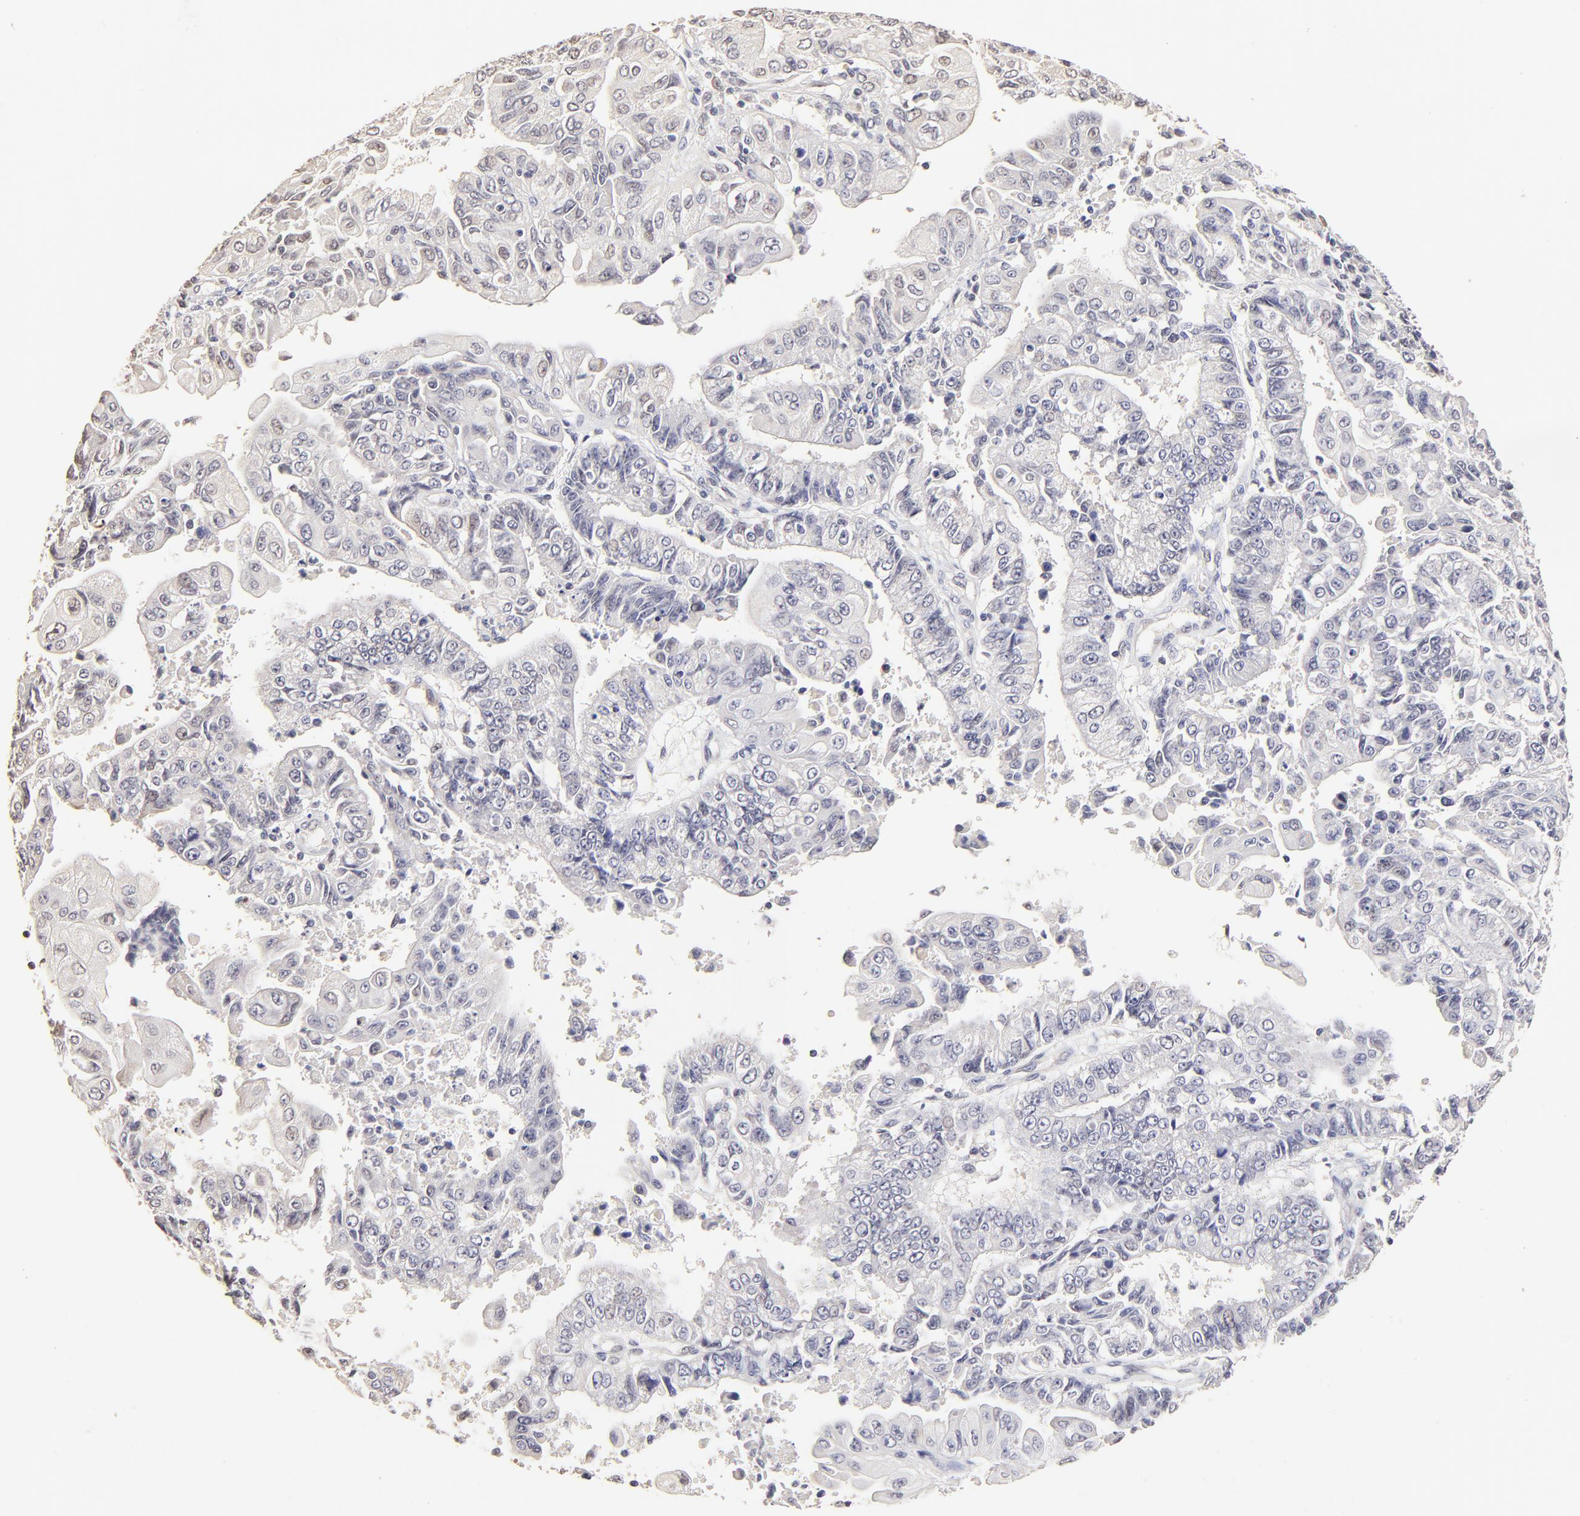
{"staining": {"intensity": "weak", "quantity": "<25%", "location": "cytoplasmic/membranous"}, "tissue": "endometrial cancer", "cell_type": "Tumor cells", "image_type": "cancer", "snomed": [{"axis": "morphology", "description": "Adenocarcinoma, NOS"}, {"axis": "topography", "description": "Endometrium"}], "caption": "The image demonstrates no significant staining in tumor cells of adenocarcinoma (endometrial).", "gene": "ZNF10", "patient": {"sex": "female", "age": 75}}